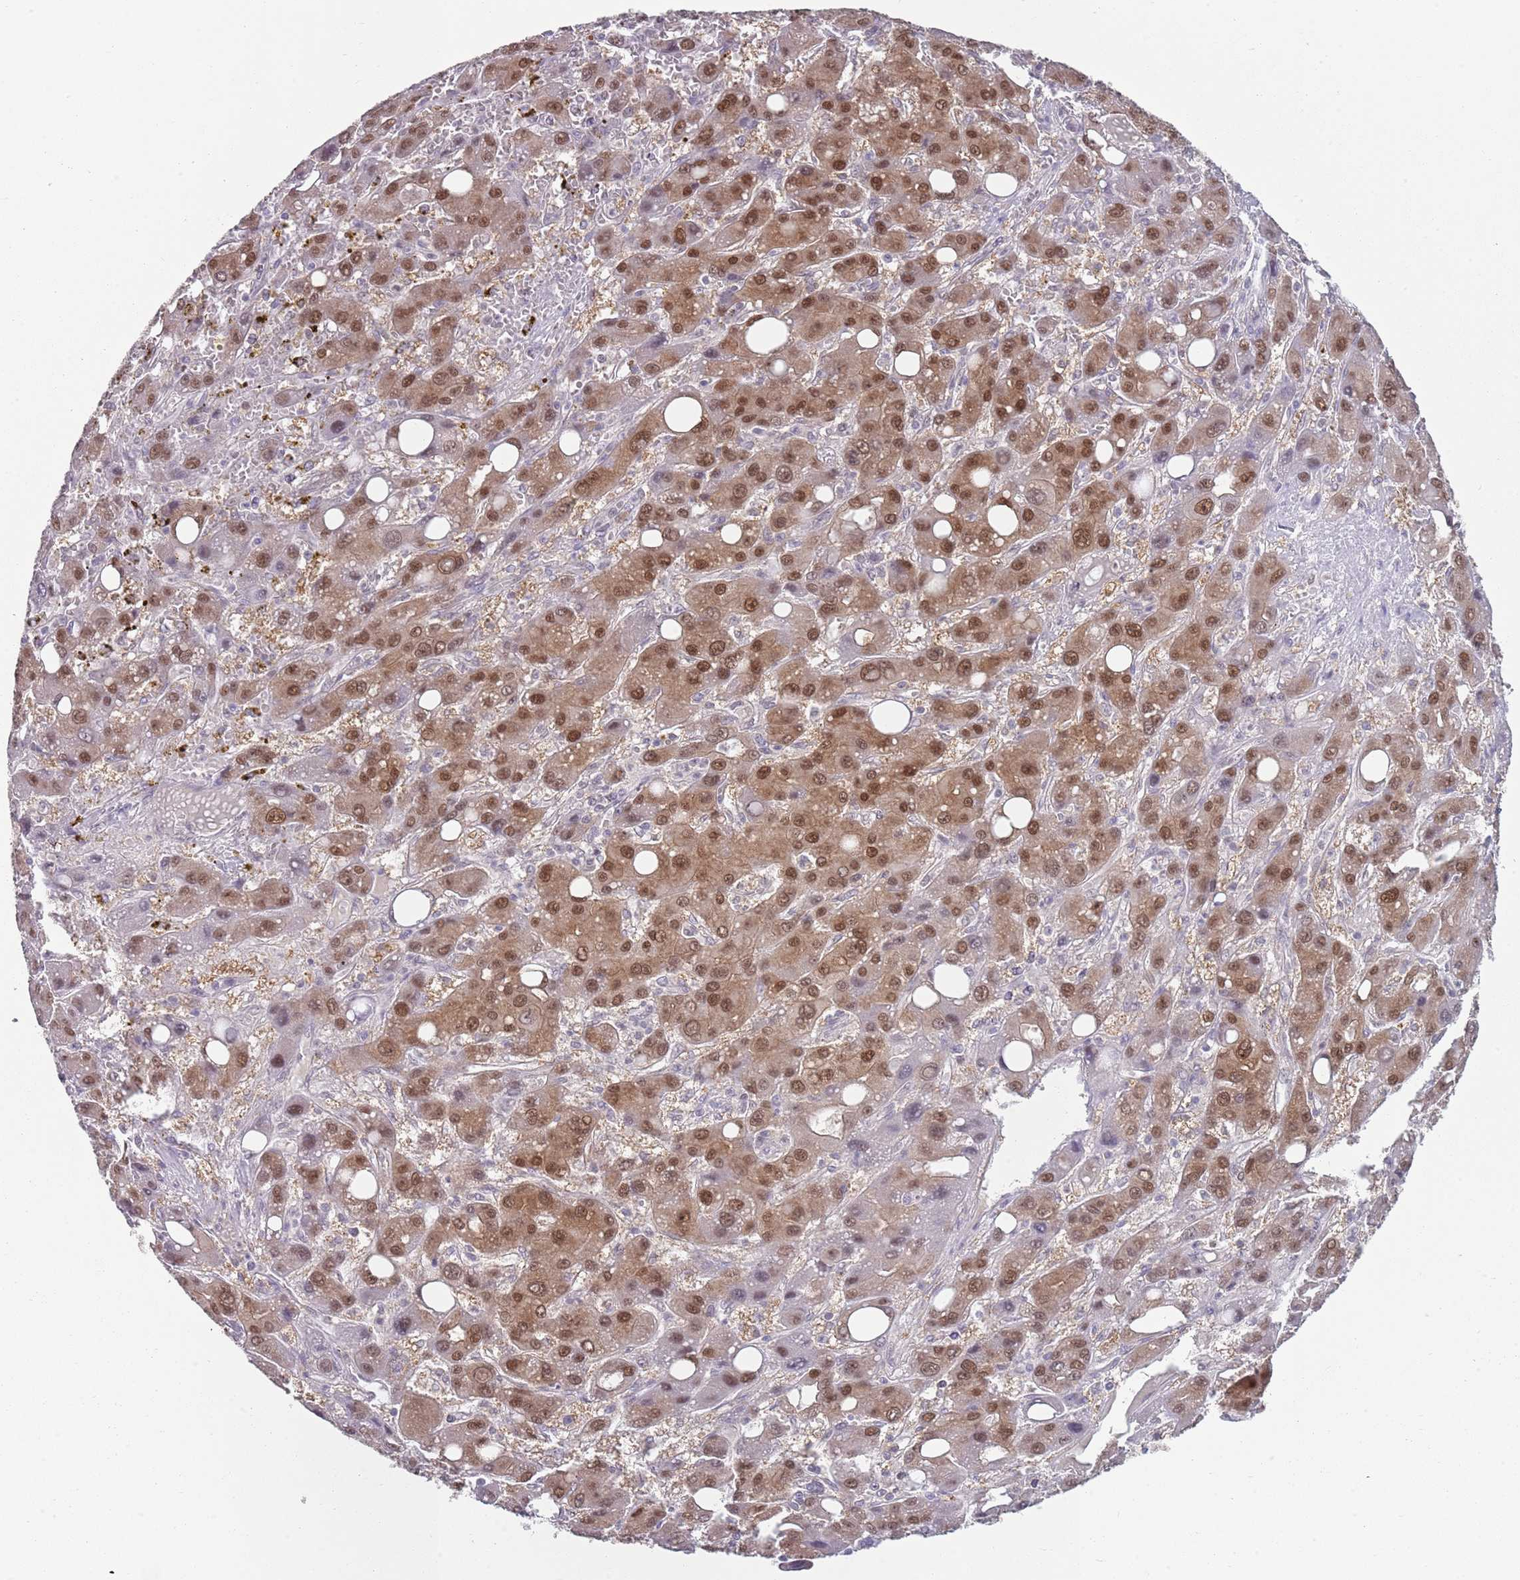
{"staining": {"intensity": "moderate", "quantity": ">75%", "location": "cytoplasmic/membranous,nuclear"}, "tissue": "liver cancer", "cell_type": "Tumor cells", "image_type": "cancer", "snomed": [{"axis": "morphology", "description": "Carcinoma, Hepatocellular, NOS"}, {"axis": "topography", "description": "Liver"}], "caption": "A brown stain labels moderate cytoplasmic/membranous and nuclear staining of a protein in human liver cancer tumor cells.", "gene": "SEPHS2", "patient": {"sex": "male", "age": 55}}